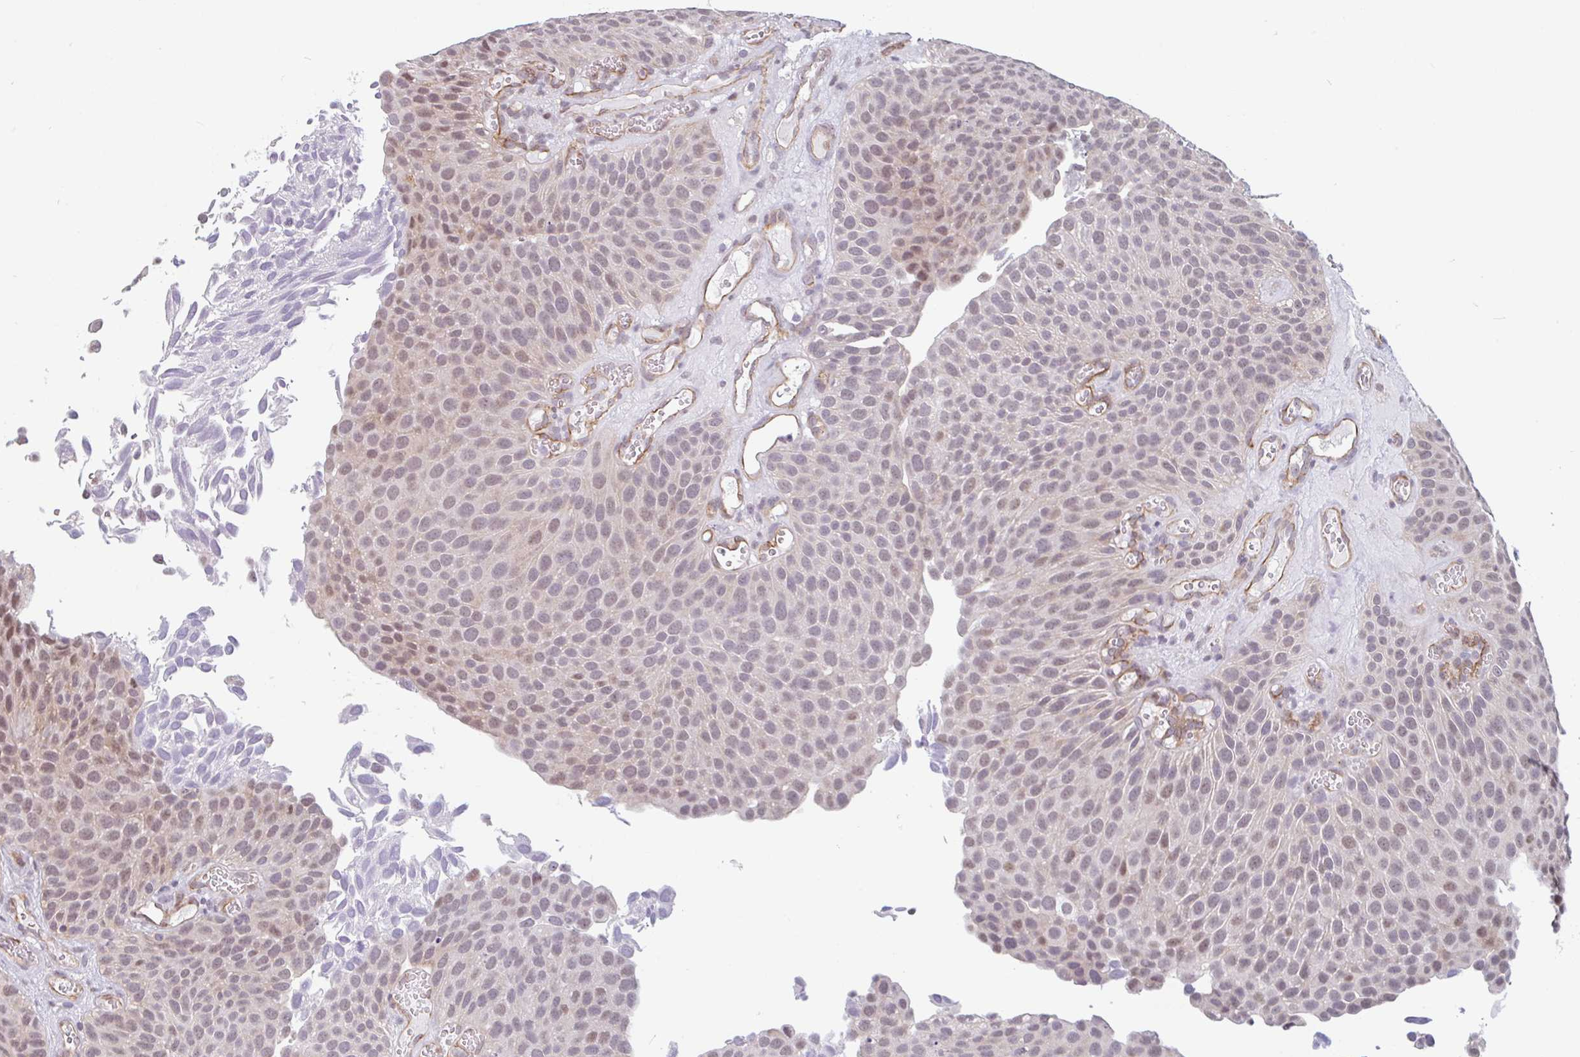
{"staining": {"intensity": "moderate", "quantity": "<25%", "location": "nuclear"}, "tissue": "urothelial cancer", "cell_type": "Tumor cells", "image_type": "cancer", "snomed": [{"axis": "morphology", "description": "Urothelial carcinoma, Low grade"}, {"axis": "topography", "description": "Urinary bladder"}], "caption": "Urothelial carcinoma (low-grade) was stained to show a protein in brown. There is low levels of moderate nuclear positivity in about <25% of tumor cells.", "gene": "ZNF689", "patient": {"sex": "male", "age": 89}}